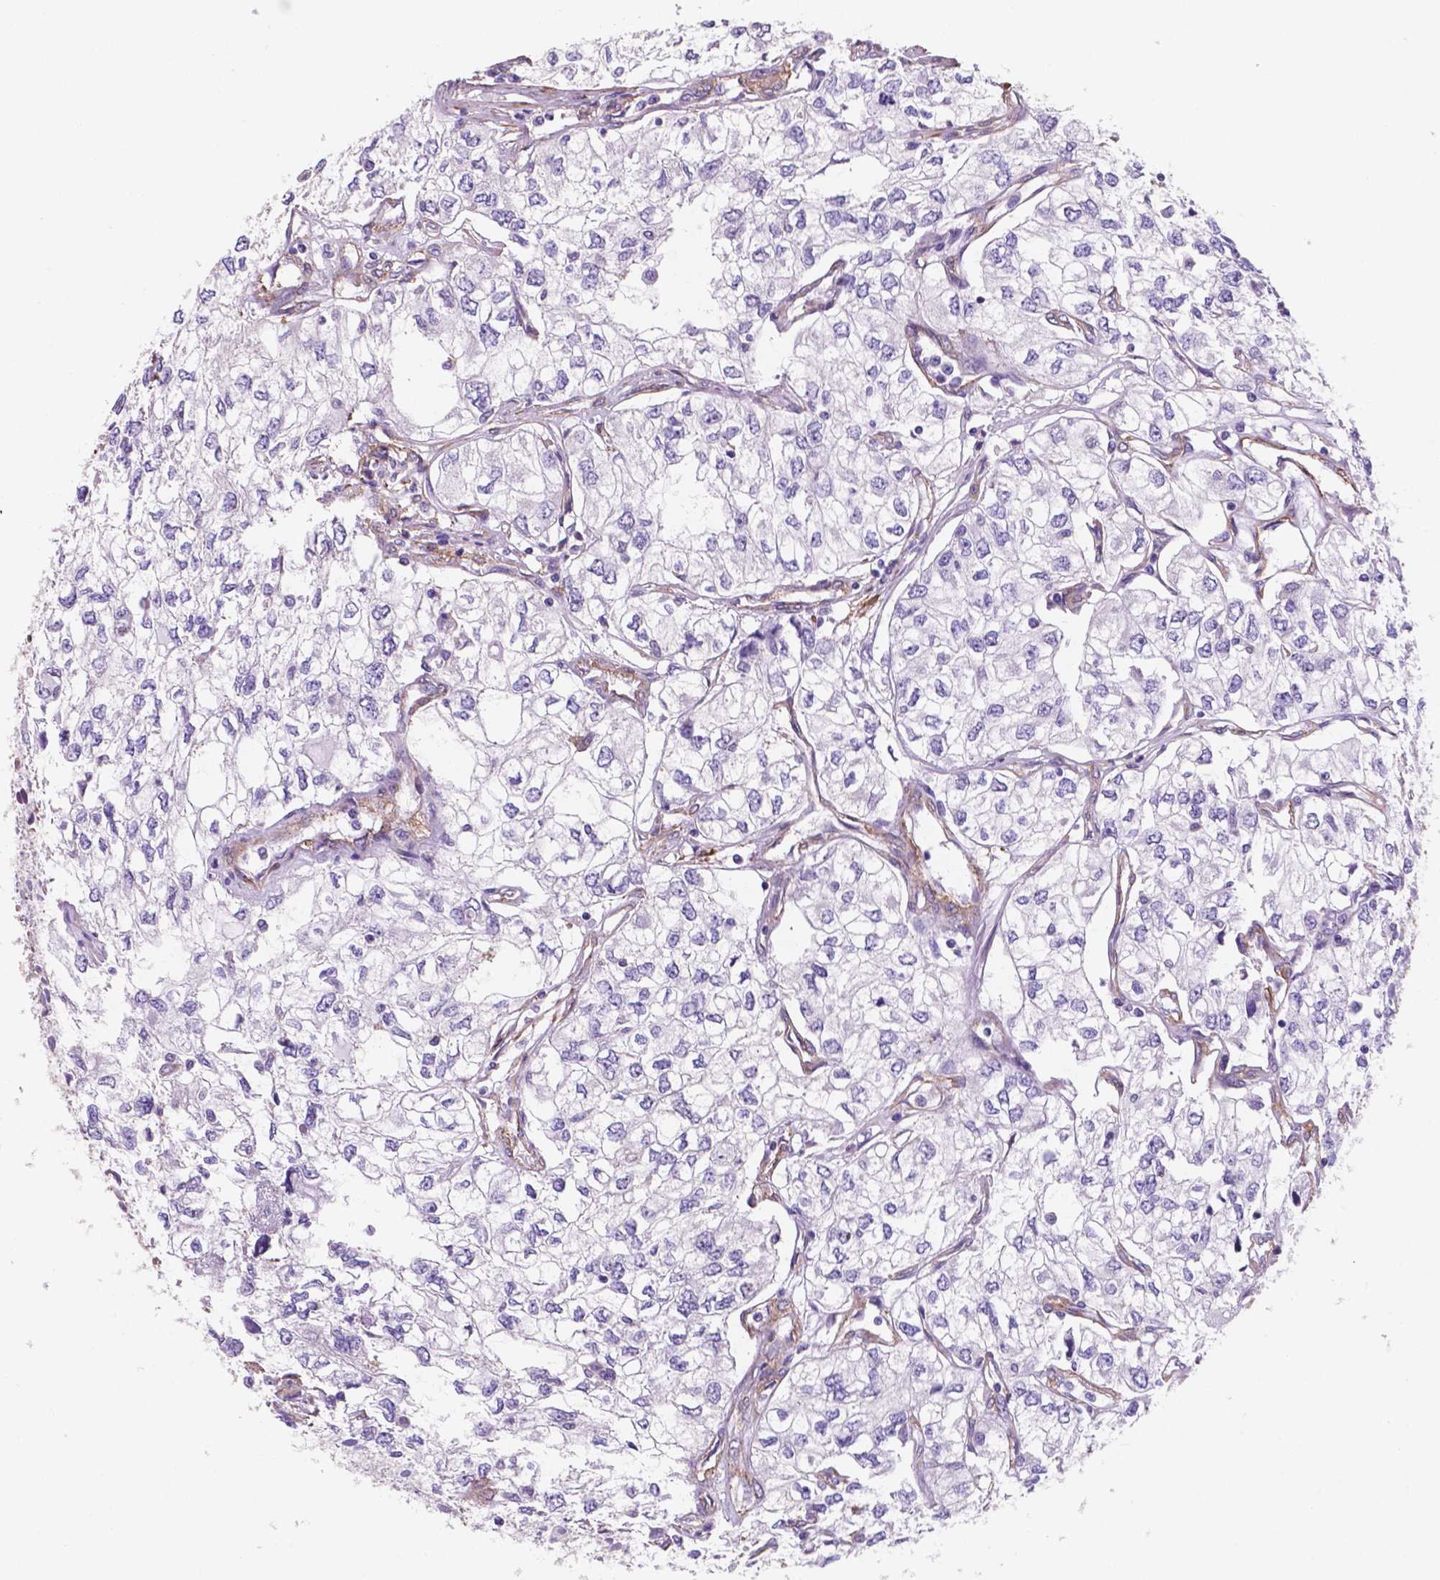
{"staining": {"intensity": "negative", "quantity": "none", "location": "none"}, "tissue": "renal cancer", "cell_type": "Tumor cells", "image_type": "cancer", "snomed": [{"axis": "morphology", "description": "Adenocarcinoma, NOS"}, {"axis": "topography", "description": "Kidney"}], "caption": "Protein analysis of renal cancer shows no significant expression in tumor cells.", "gene": "TOR2A", "patient": {"sex": "female", "age": 59}}